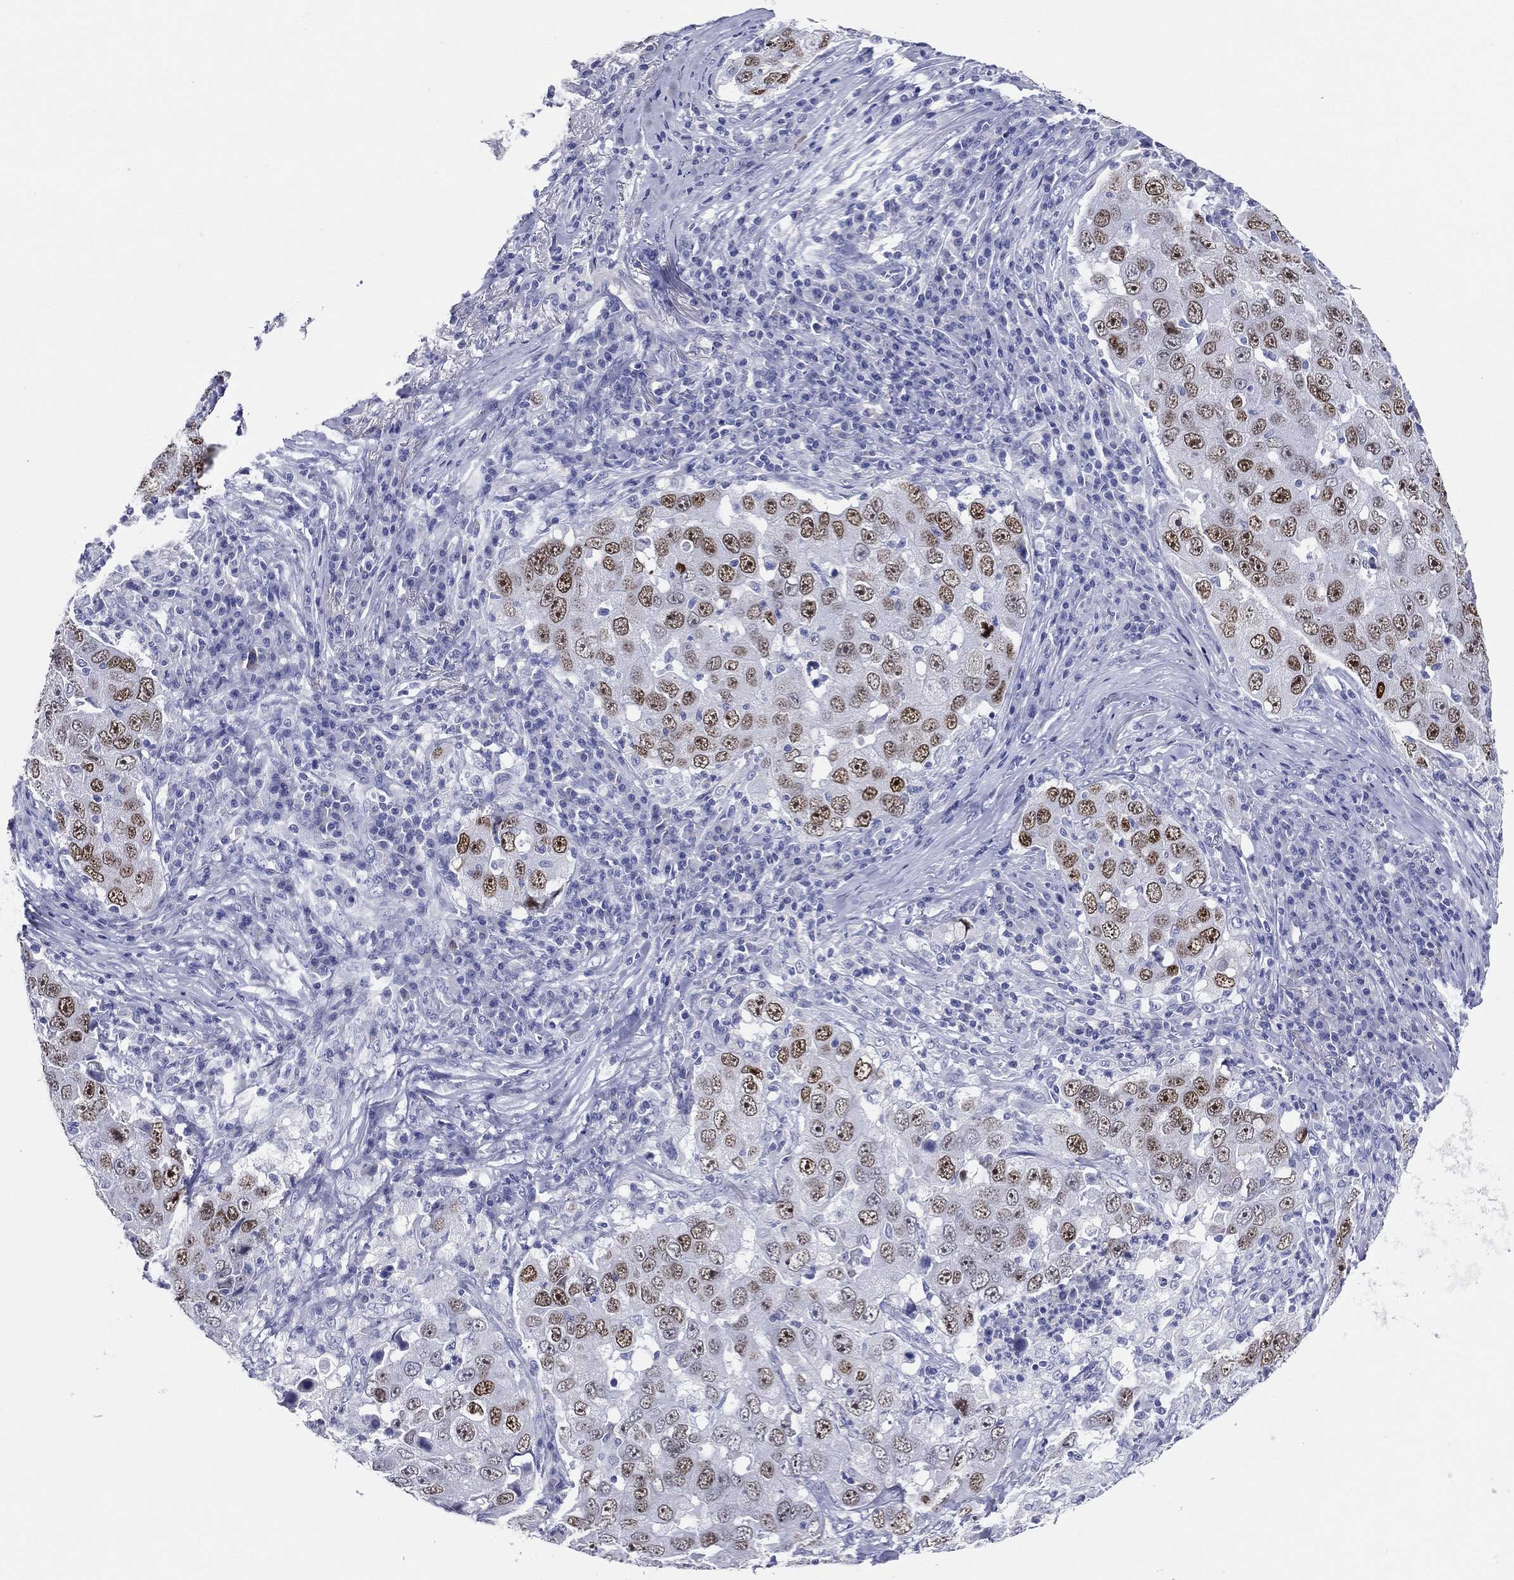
{"staining": {"intensity": "moderate", "quantity": "<25%", "location": "nuclear"}, "tissue": "lung cancer", "cell_type": "Tumor cells", "image_type": "cancer", "snomed": [{"axis": "morphology", "description": "Adenocarcinoma, NOS"}, {"axis": "topography", "description": "Lung"}], "caption": "Adenocarcinoma (lung) stained with DAB (3,3'-diaminobenzidine) immunohistochemistry (IHC) shows low levels of moderate nuclear staining in about <25% of tumor cells.", "gene": "TFAP2A", "patient": {"sex": "male", "age": 73}}